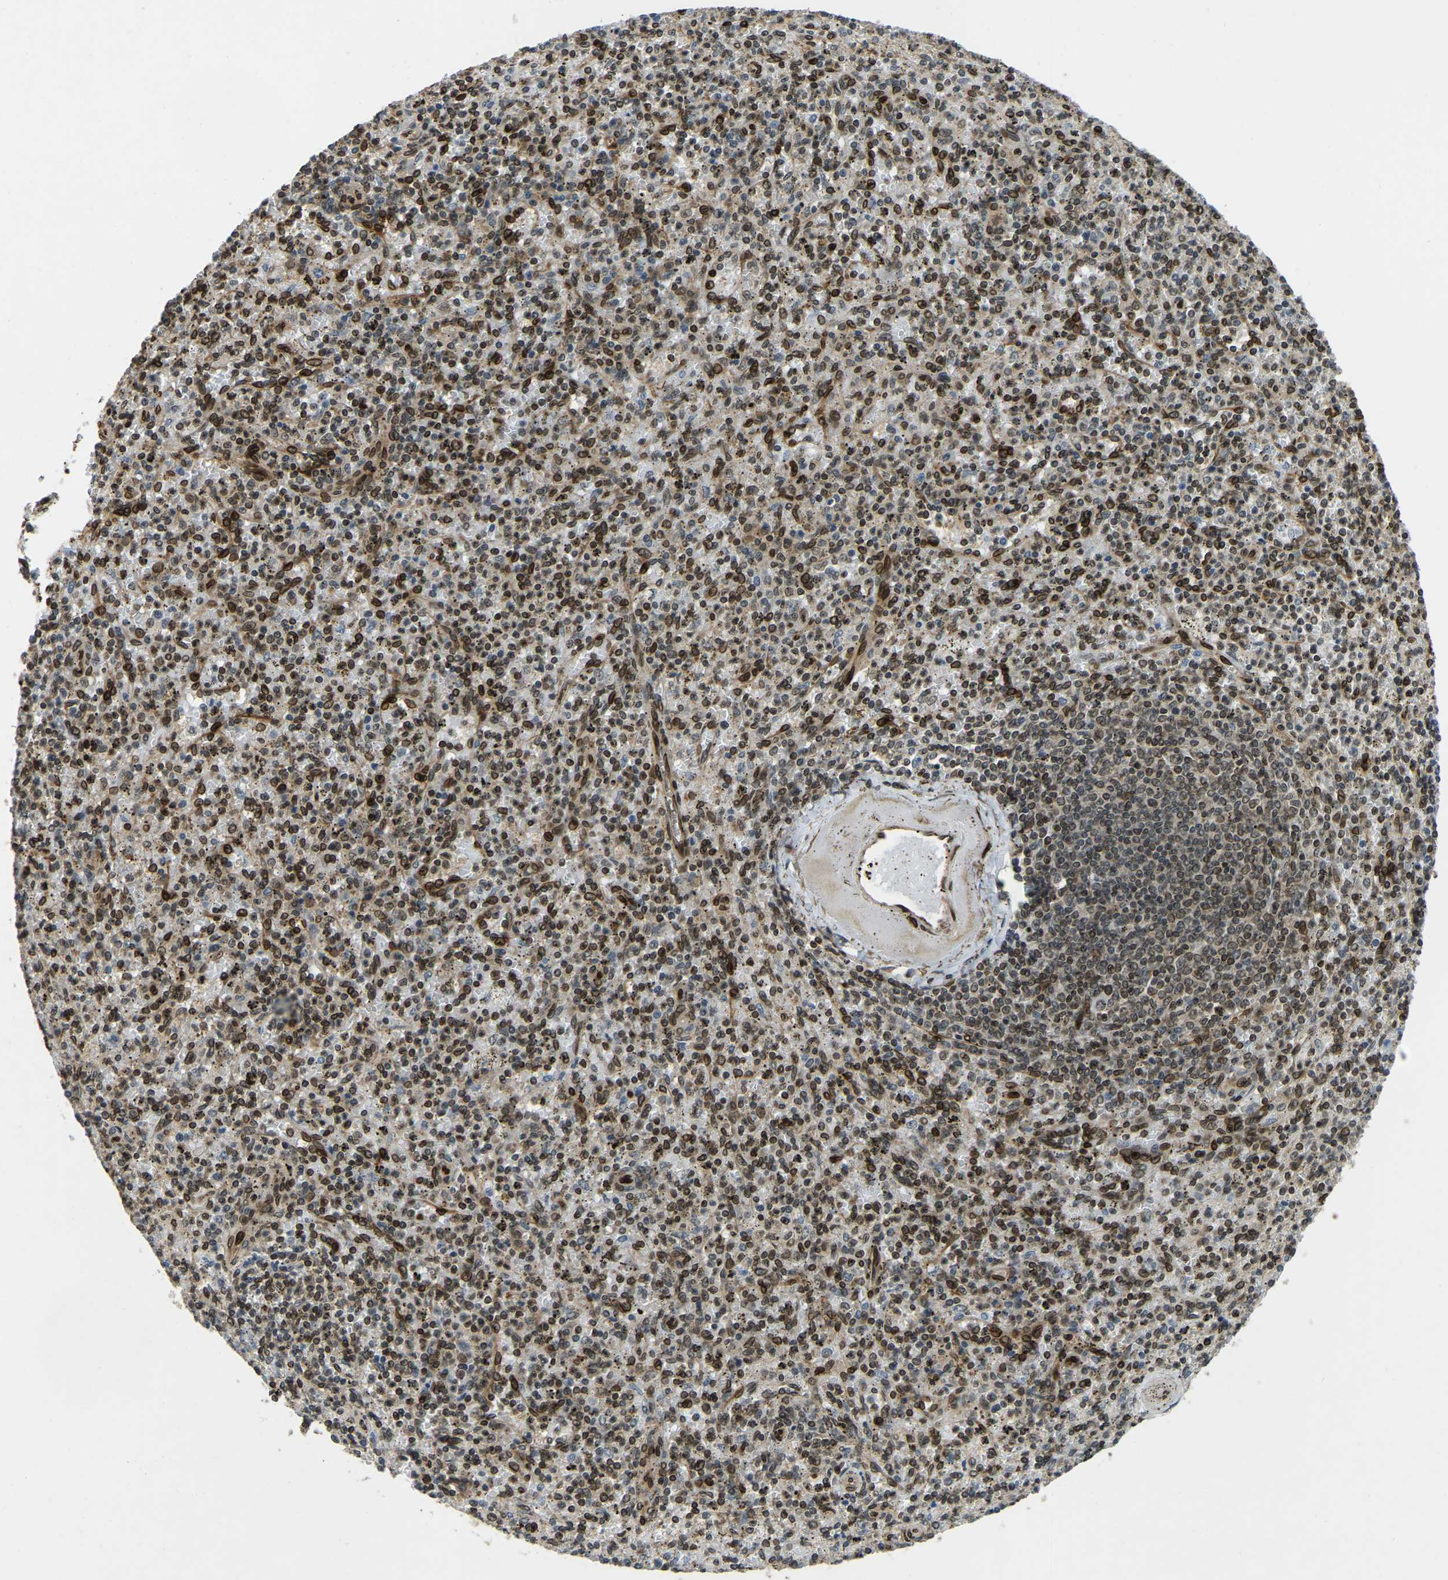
{"staining": {"intensity": "strong", "quantity": "25%-75%", "location": "cytoplasmic/membranous,nuclear"}, "tissue": "spleen", "cell_type": "Cells in red pulp", "image_type": "normal", "snomed": [{"axis": "morphology", "description": "Normal tissue, NOS"}, {"axis": "topography", "description": "Spleen"}], "caption": "Spleen stained for a protein (brown) shows strong cytoplasmic/membranous,nuclear positive positivity in approximately 25%-75% of cells in red pulp.", "gene": "SYNE1", "patient": {"sex": "male", "age": 72}}